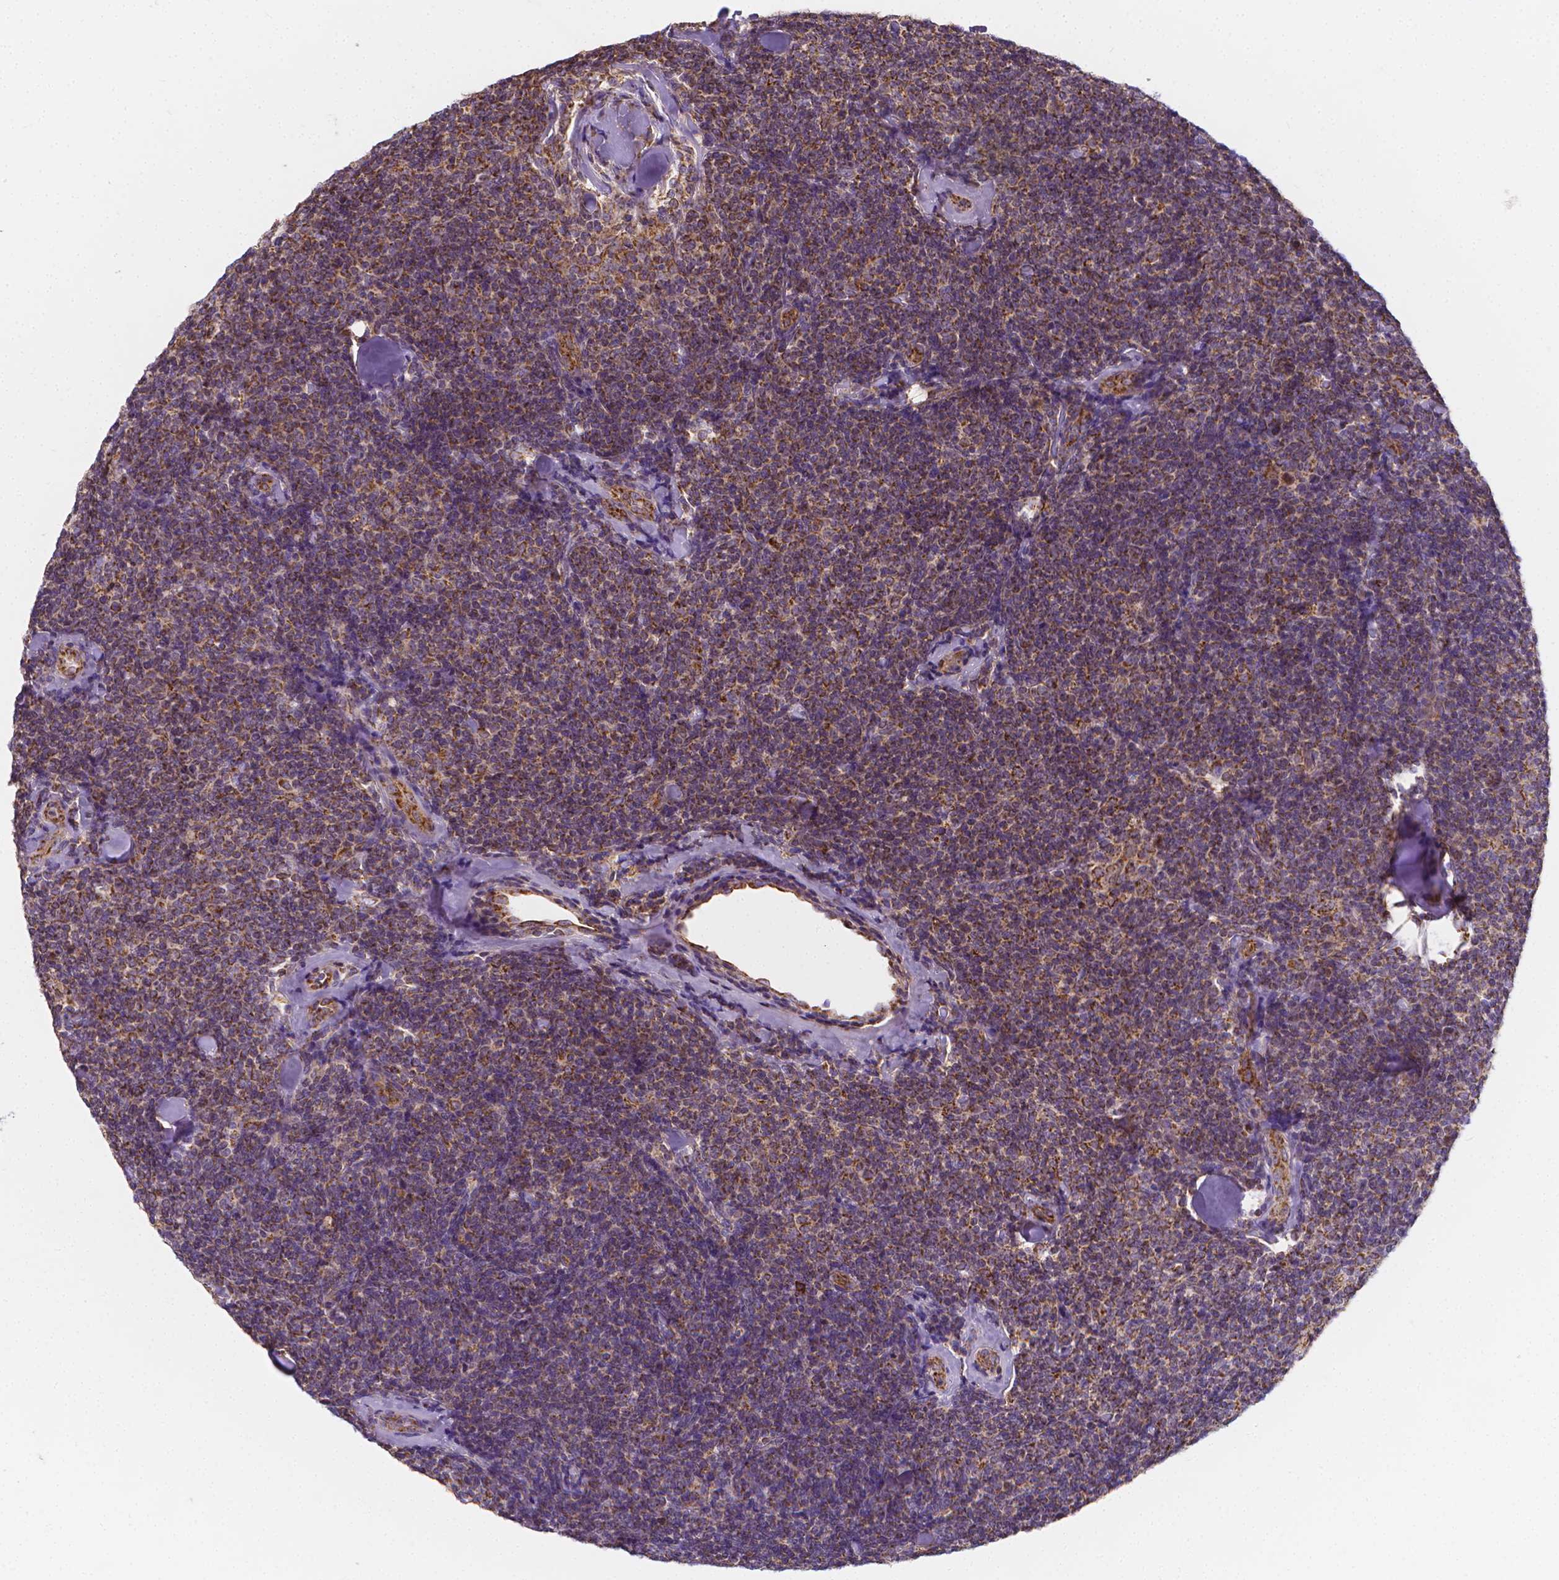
{"staining": {"intensity": "moderate", "quantity": ">75%", "location": "cytoplasmic/membranous"}, "tissue": "lymphoma", "cell_type": "Tumor cells", "image_type": "cancer", "snomed": [{"axis": "morphology", "description": "Malignant lymphoma, non-Hodgkin's type, Low grade"}, {"axis": "topography", "description": "Lymph node"}], "caption": "Approximately >75% of tumor cells in human lymphoma exhibit moderate cytoplasmic/membranous protein expression as visualized by brown immunohistochemical staining.", "gene": "SNCAIP", "patient": {"sex": "female", "age": 56}}